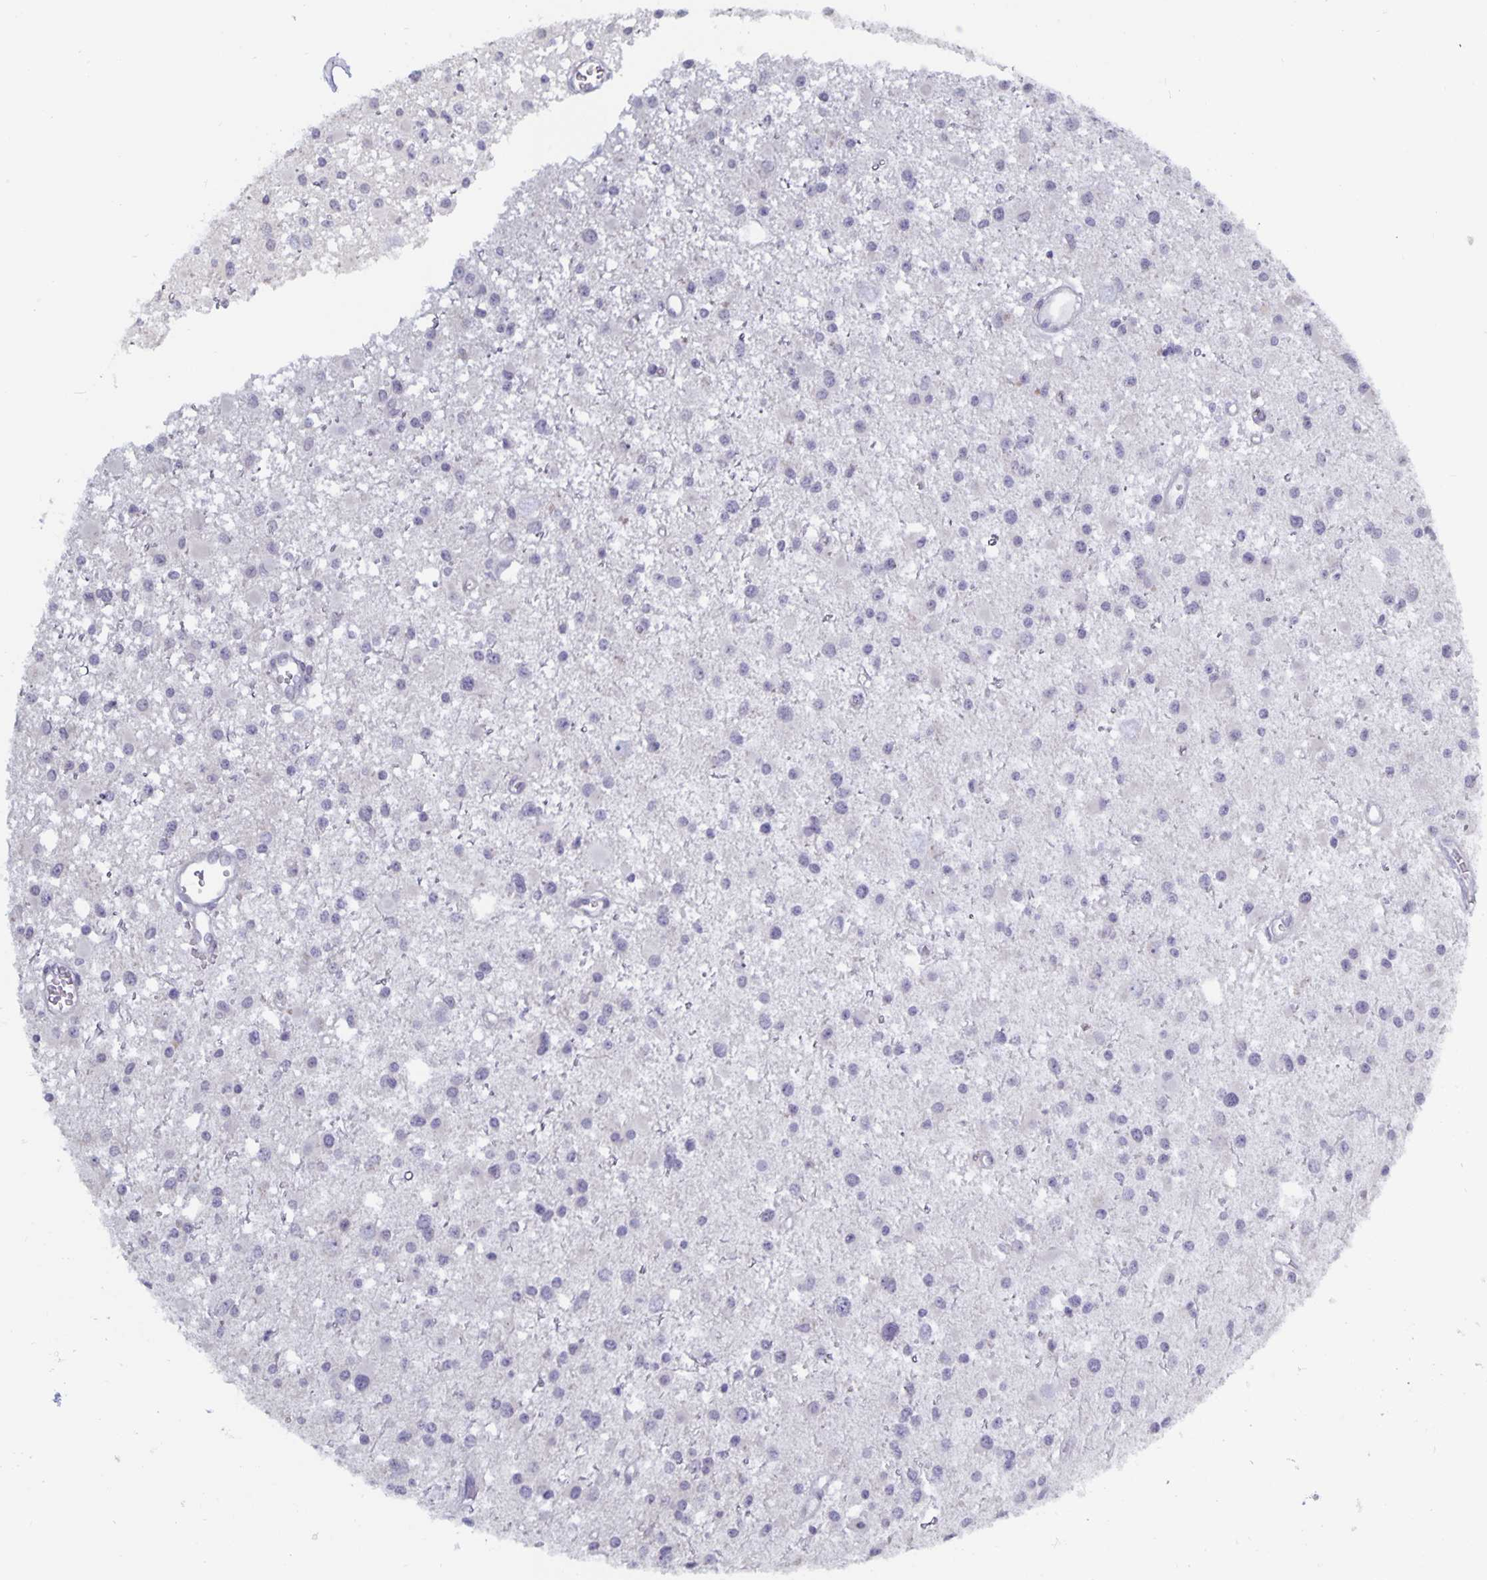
{"staining": {"intensity": "negative", "quantity": "none", "location": "none"}, "tissue": "glioma", "cell_type": "Tumor cells", "image_type": "cancer", "snomed": [{"axis": "morphology", "description": "Glioma, malignant, High grade"}, {"axis": "topography", "description": "Brain"}], "caption": "Immunohistochemistry (IHC) histopathology image of neoplastic tissue: human glioma stained with DAB exhibits no significant protein positivity in tumor cells.", "gene": "PLCB3", "patient": {"sex": "male", "age": 54}}